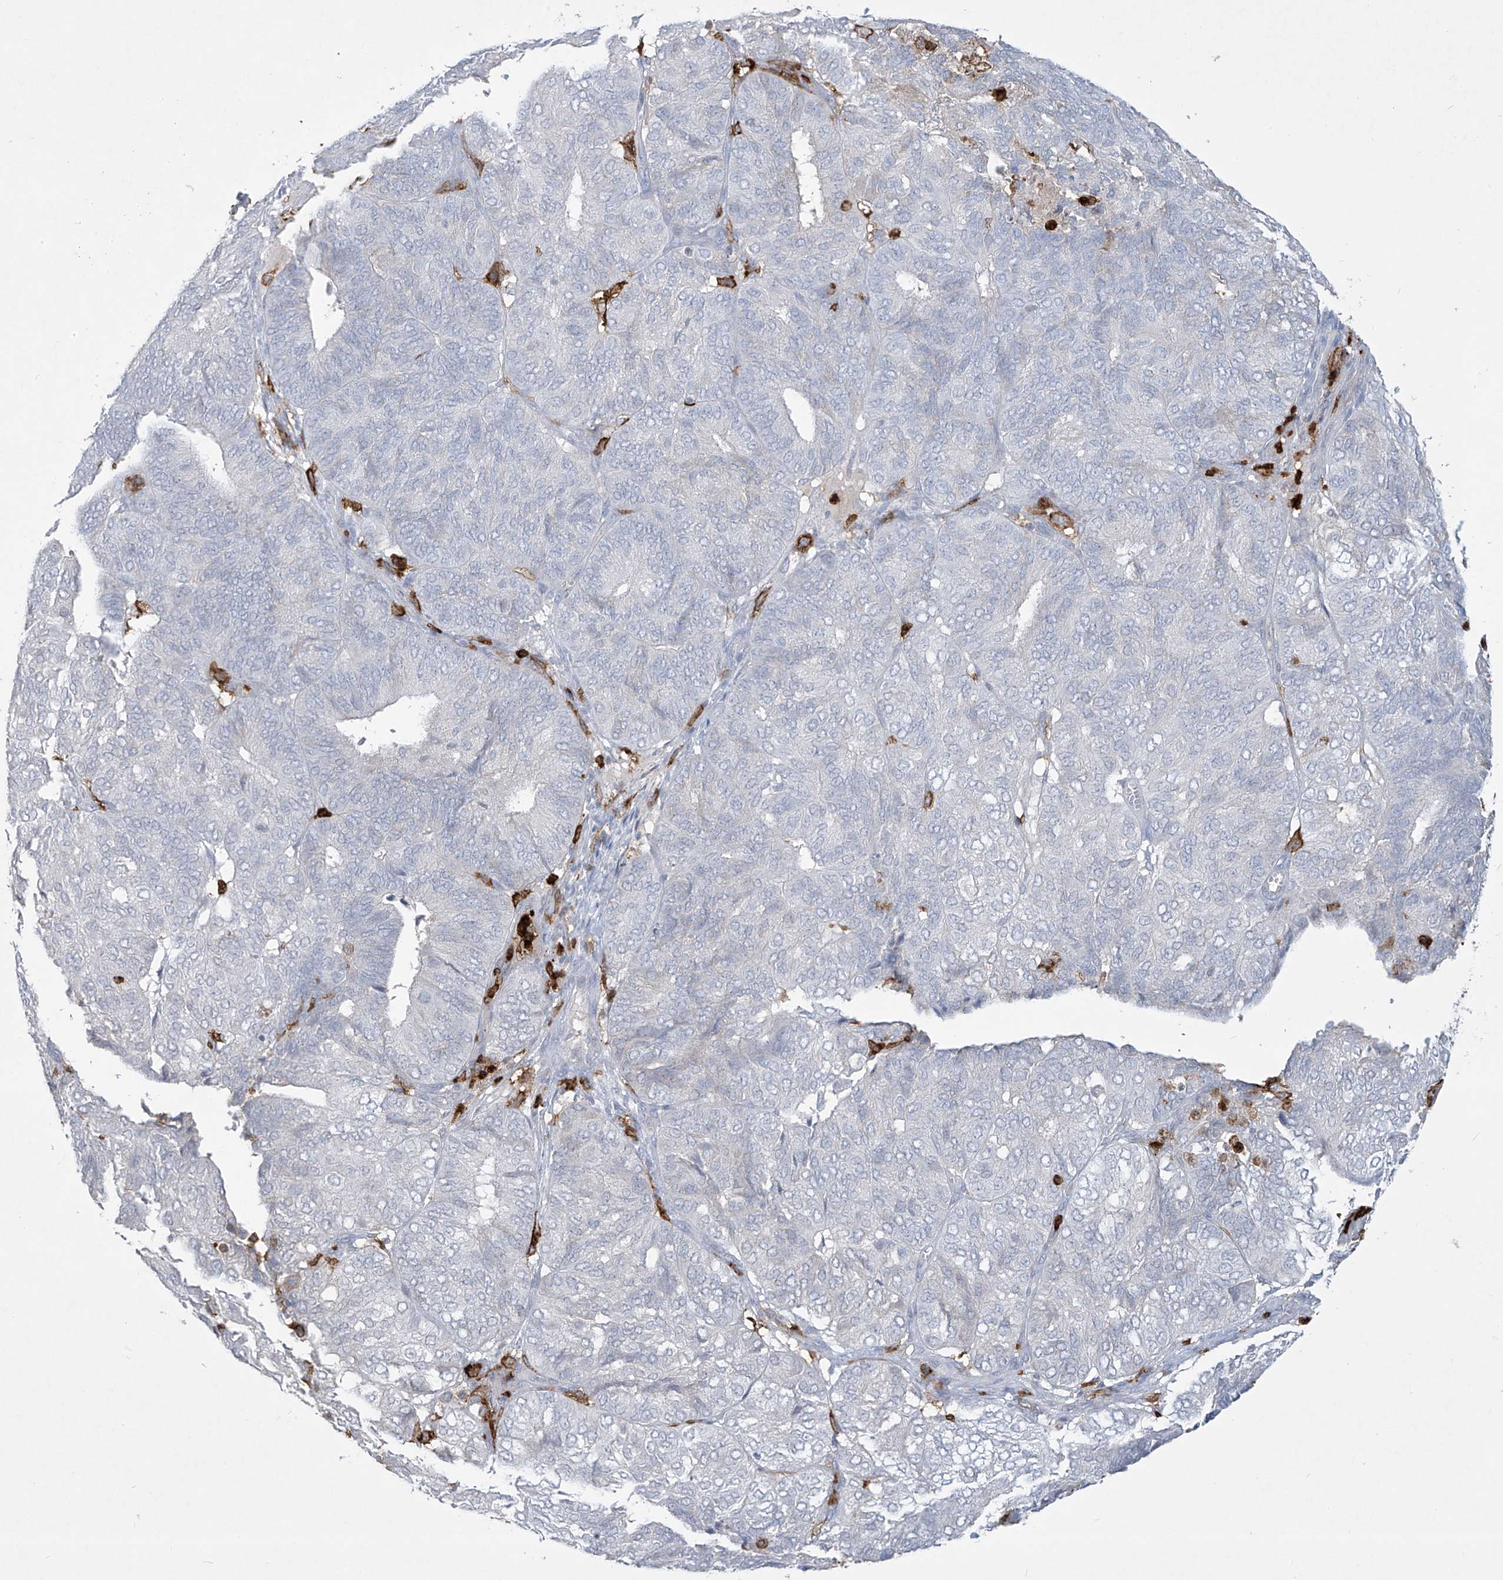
{"staining": {"intensity": "negative", "quantity": "none", "location": "none"}, "tissue": "endometrial cancer", "cell_type": "Tumor cells", "image_type": "cancer", "snomed": [{"axis": "morphology", "description": "Adenocarcinoma, NOS"}, {"axis": "topography", "description": "Uterus"}], "caption": "This is an immunohistochemistry (IHC) micrograph of human endometrial cancer. There is no positivity in tumor cells.", "gene": "FCGR3A", "patient": {"sex": "female", "age": 60}}